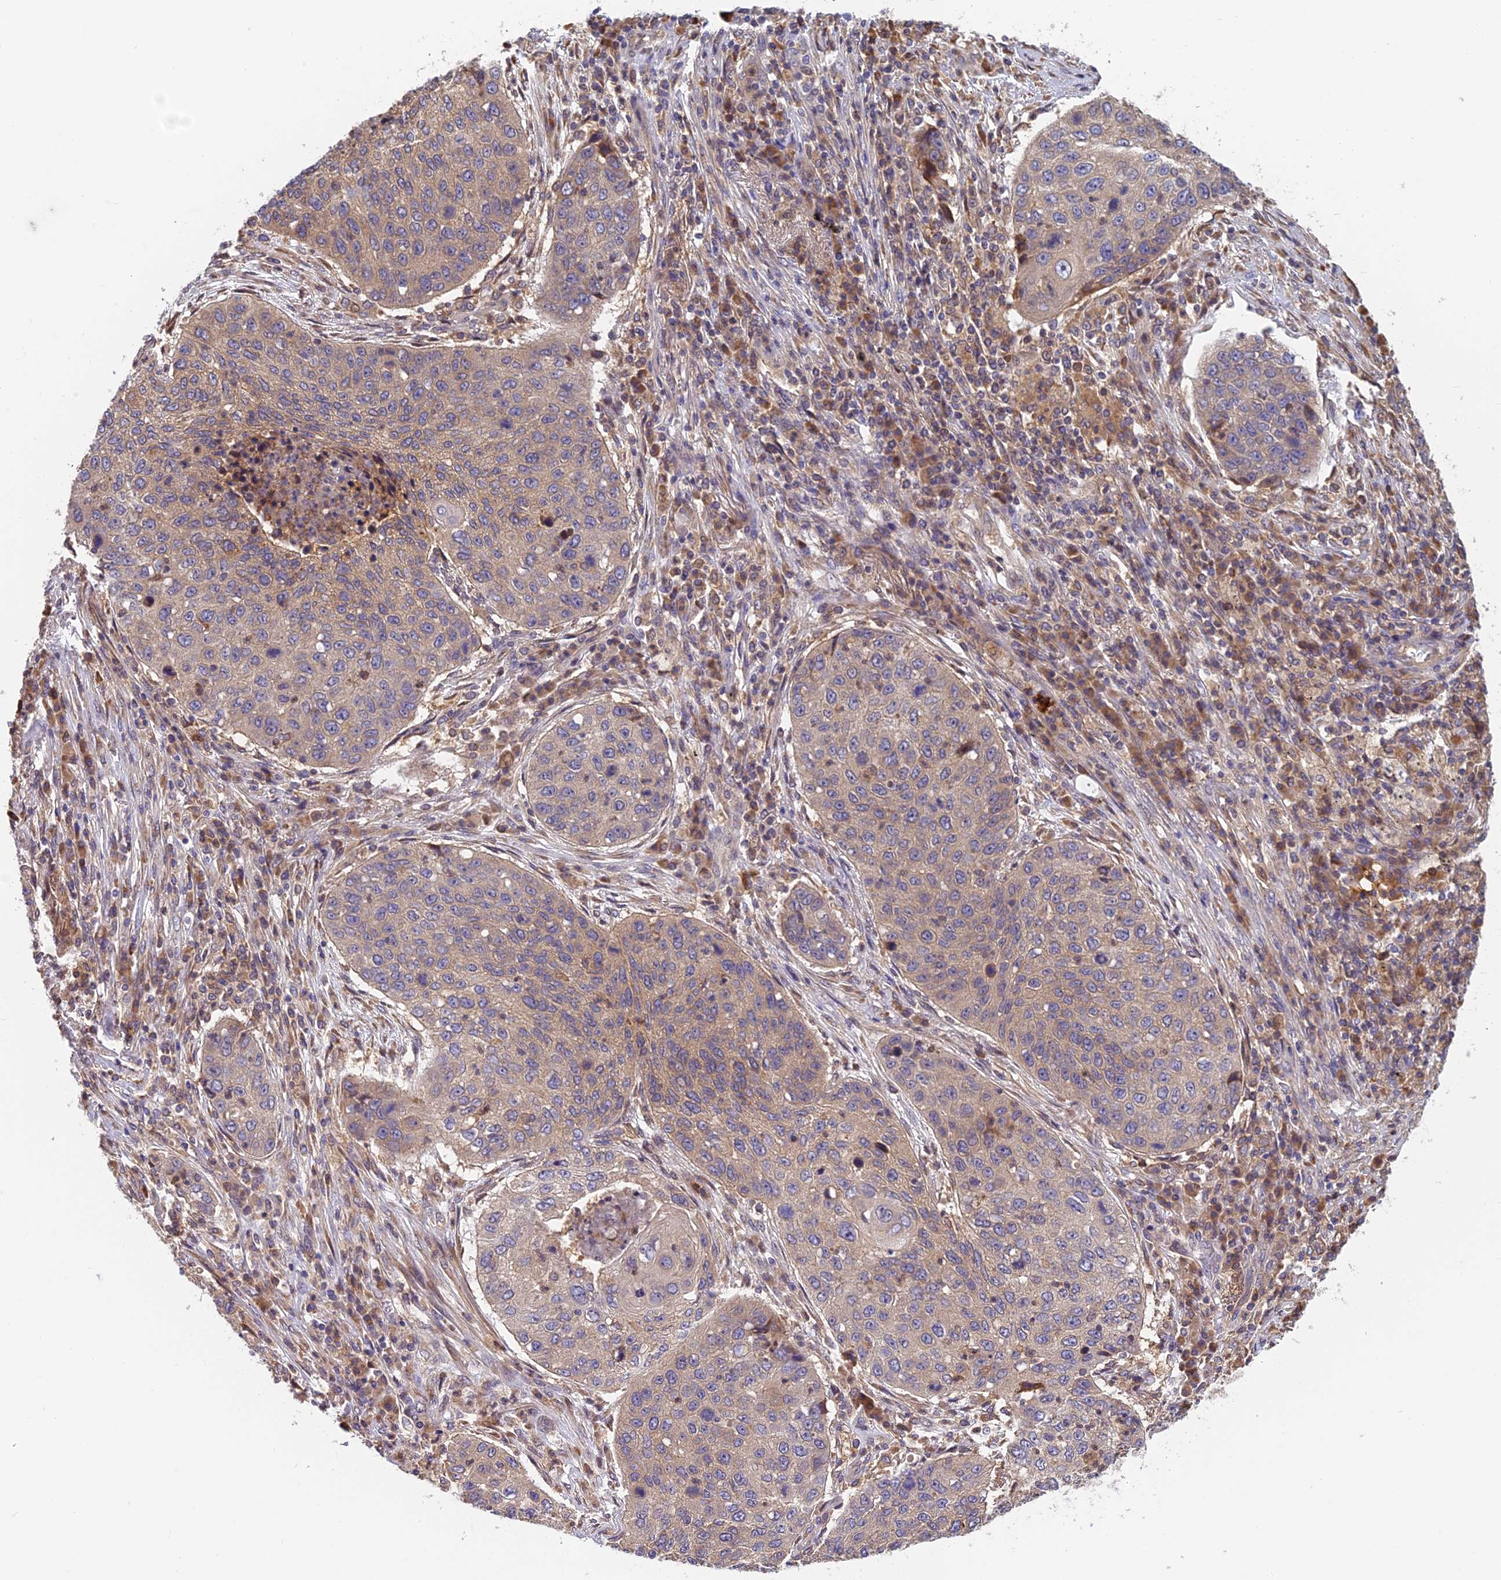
{"staining": {"intensity": "weak", "quantity": "25%-75%", "location": "cytoplasmic/membranous"}, "tissue": "lung cancer", "cell_type": "Tumor cells", "image_type": "cancer", "snomed": [{"axis": "morphology", "description": "Squamous cell carcinoma, NOS"}, {"axis": "topography", "description": "Lung"}], "caption": "This photomicrograph demonstrates immunohistochemistry (IHC) staining of lung cancer (squamous cell carcinoma), with low weak cytoplasmic/membranous positivity in about 25%-75% of tumor cells.", "gene": "IPO5", "patient": {"sex": "female", "age": 63}}